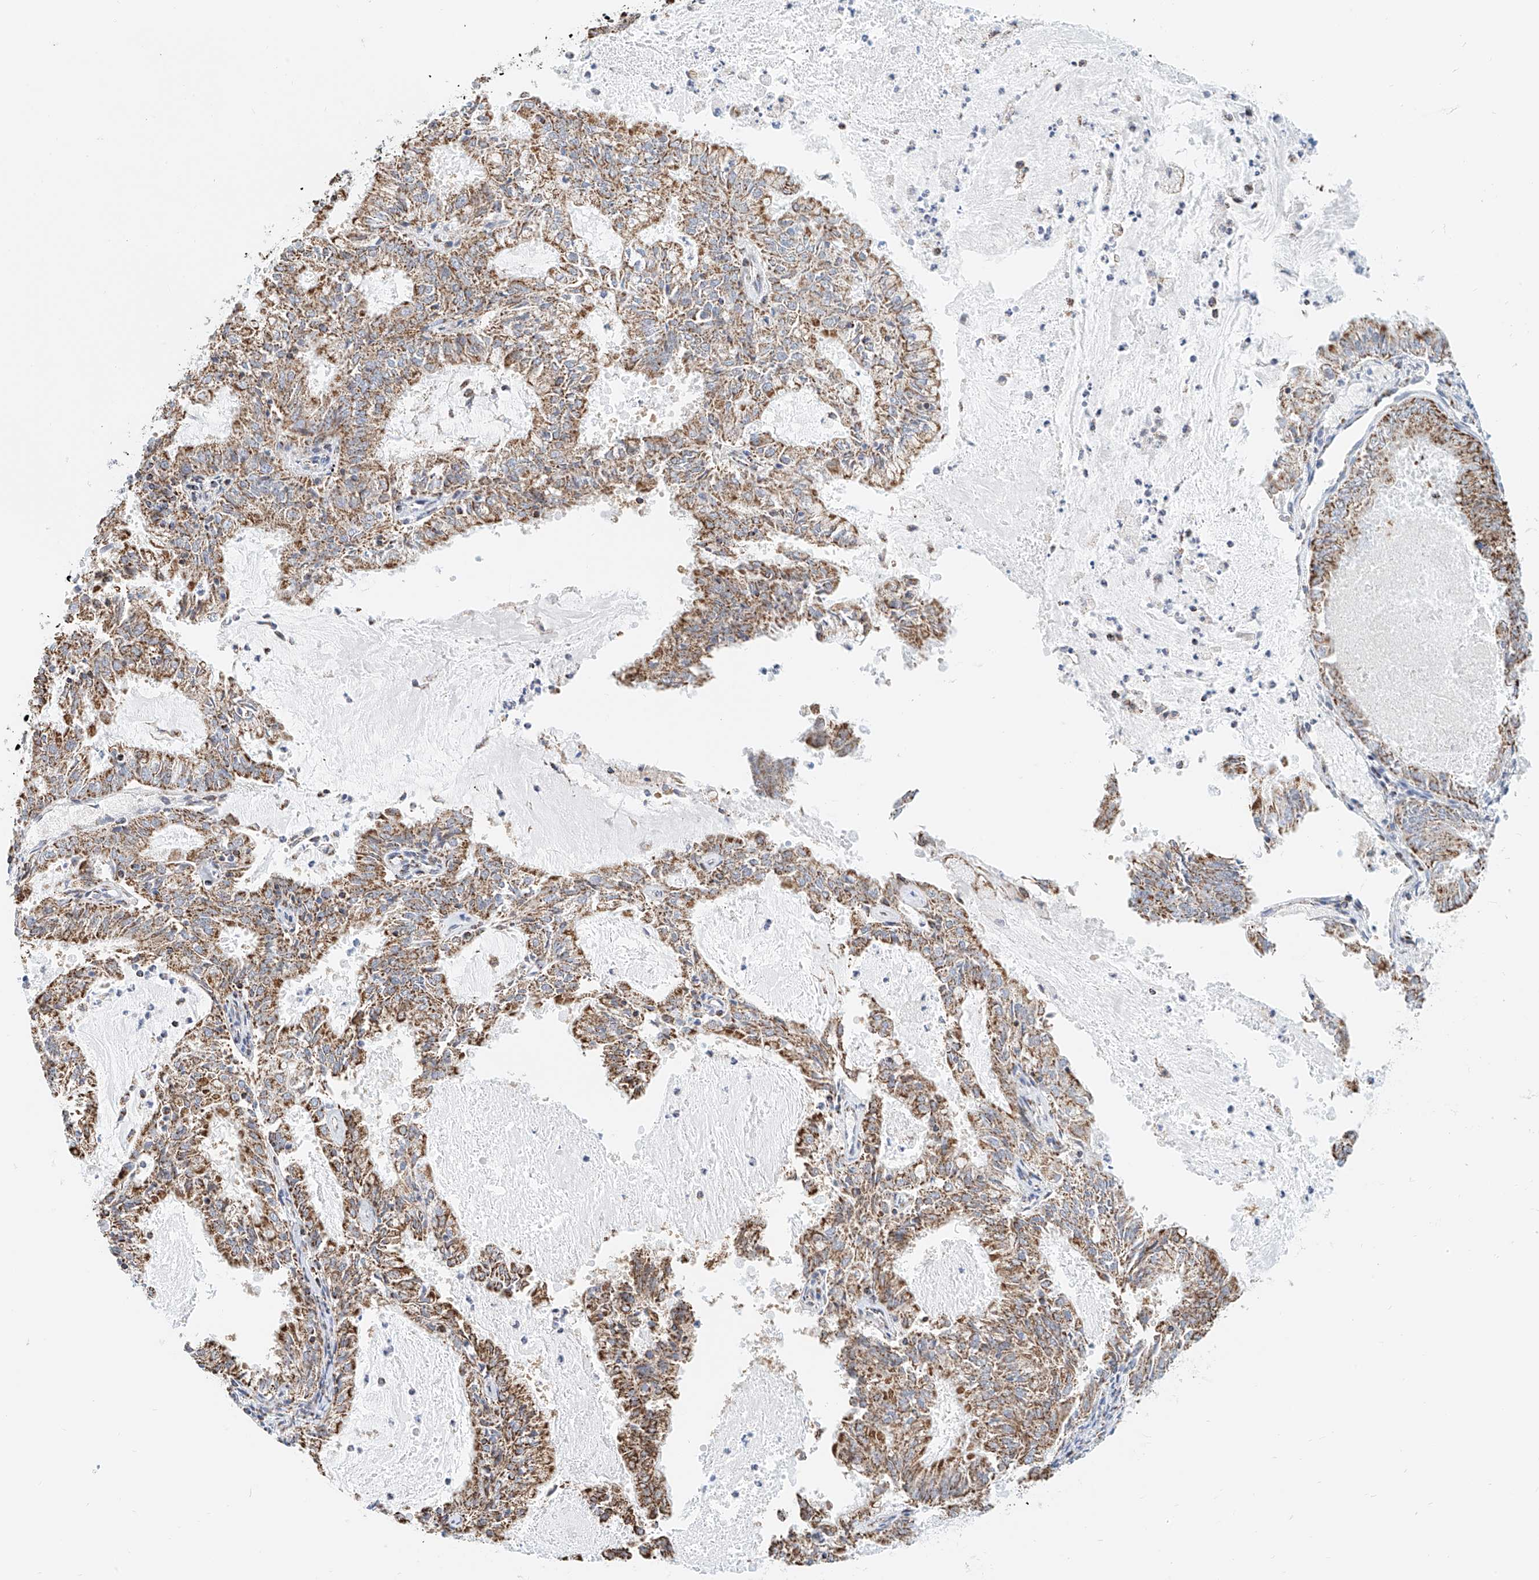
{"staining": {"intensity": "moderate", "quantity": ">75%", "location": "cytoplasmic/membranous"}, "tissue": "endometrial cancer", "cell_type": "Tumor cells", "image_type": "cancer", "snomed": [{"axis": "morphology", "description": "Adenocarcinoma, NOS"}, {"axis": "topography", "description": "Endometrium"}], "caption": "An image showing moderate cytoplasmic/membranous positivity in about >75% of tumor cells in endometrial cancer (adenocarcinoma), as visualized by brown immunohistochemical staining.", "gene": "NALCN", "patient": {"sex": "female", "age": 57}}